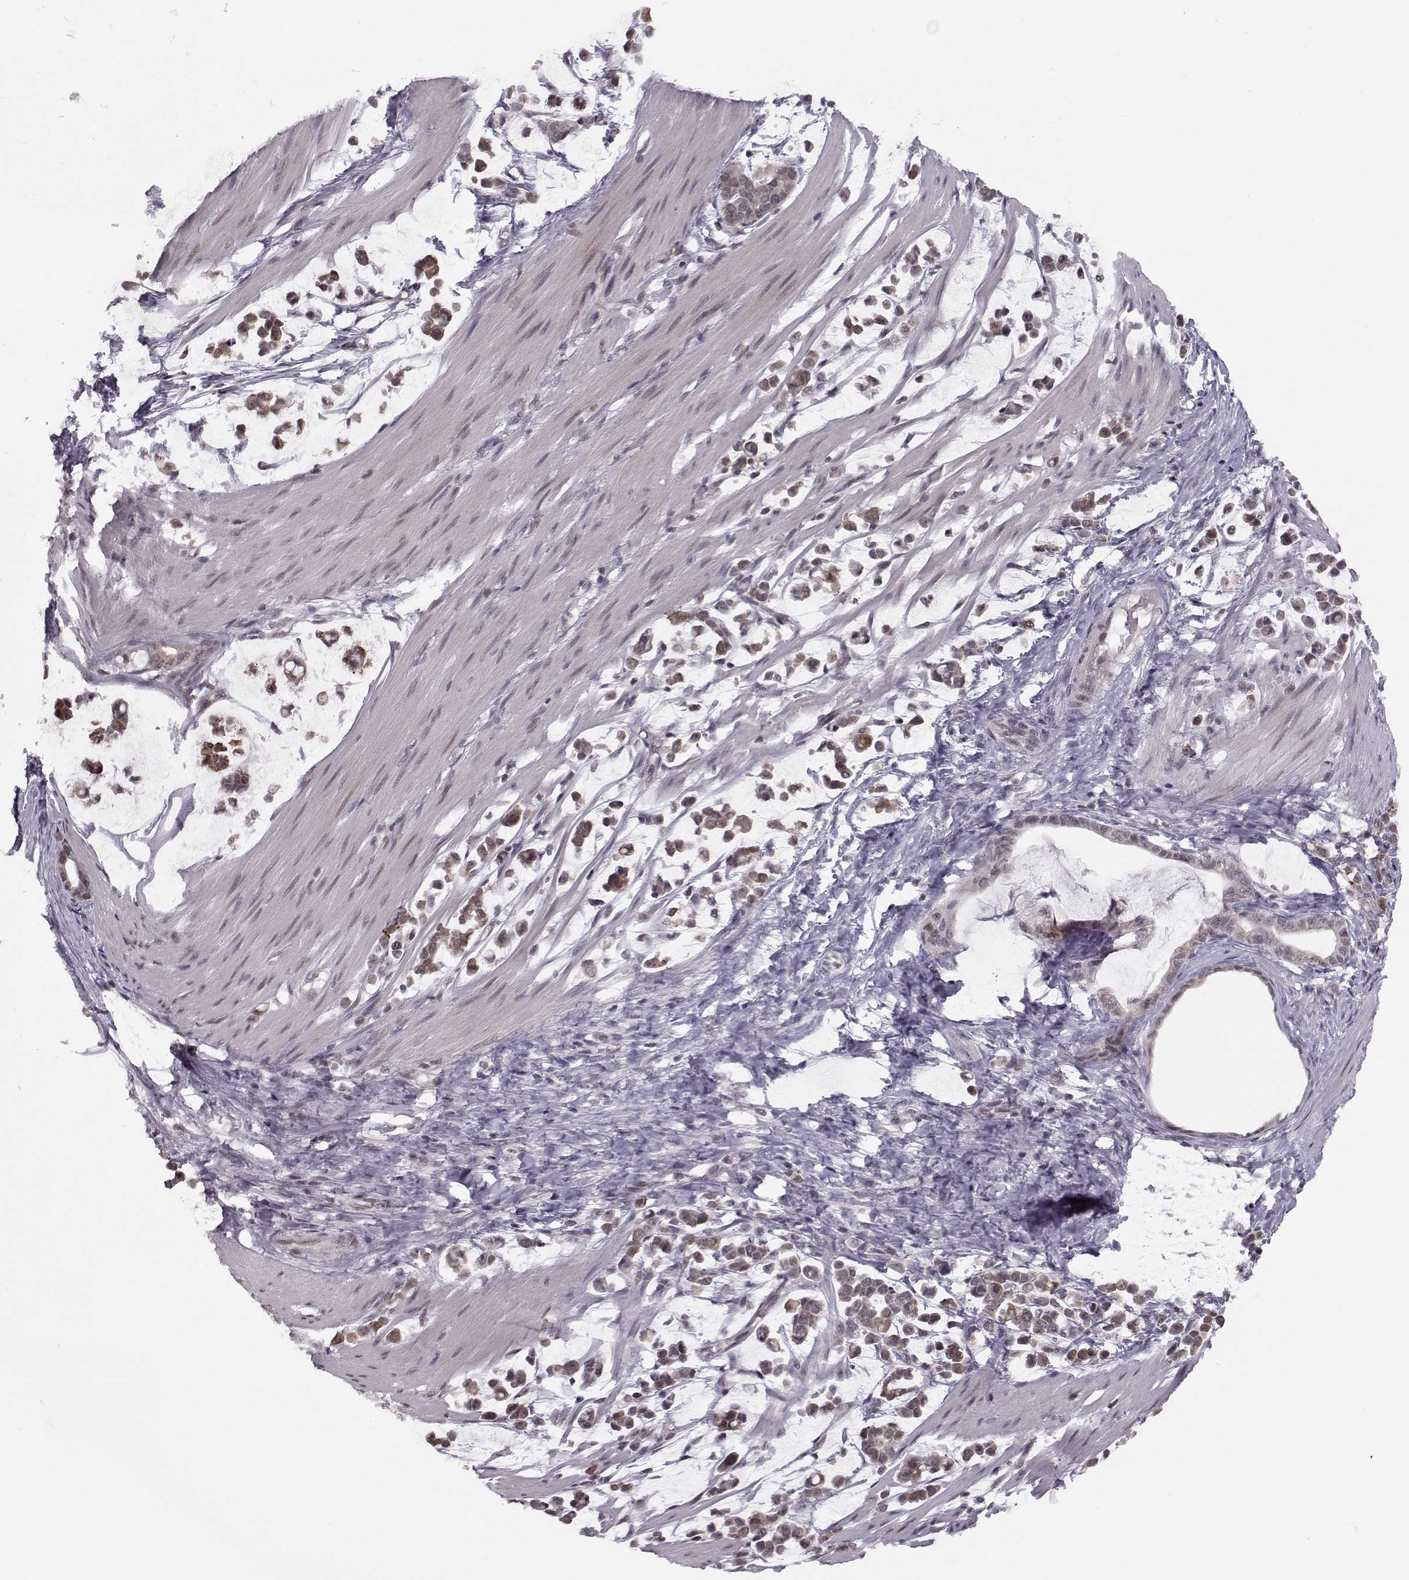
{"staining": {"intensity": "moderate", "quantity": ">75%", "location": "cytoplasmic/membranous"}, "tissue": "stomach cancer", "cell_type": "Tumor cells", "image_type": "cancer", "snomed": [{"axis": "morphology", "description": "Adenocarcinoma, NOS"}, {"axis": "topography", "description": "Stomach"}], "caption": "Adenocarcinoma (stomach) stained for a protein demonstrates moderate cytoplasmic/membranous positivity in tumor cells. Nuclei are stained in blue.", "gene": "KIF13B", "patient": {"sex": "male", "age": 82}}